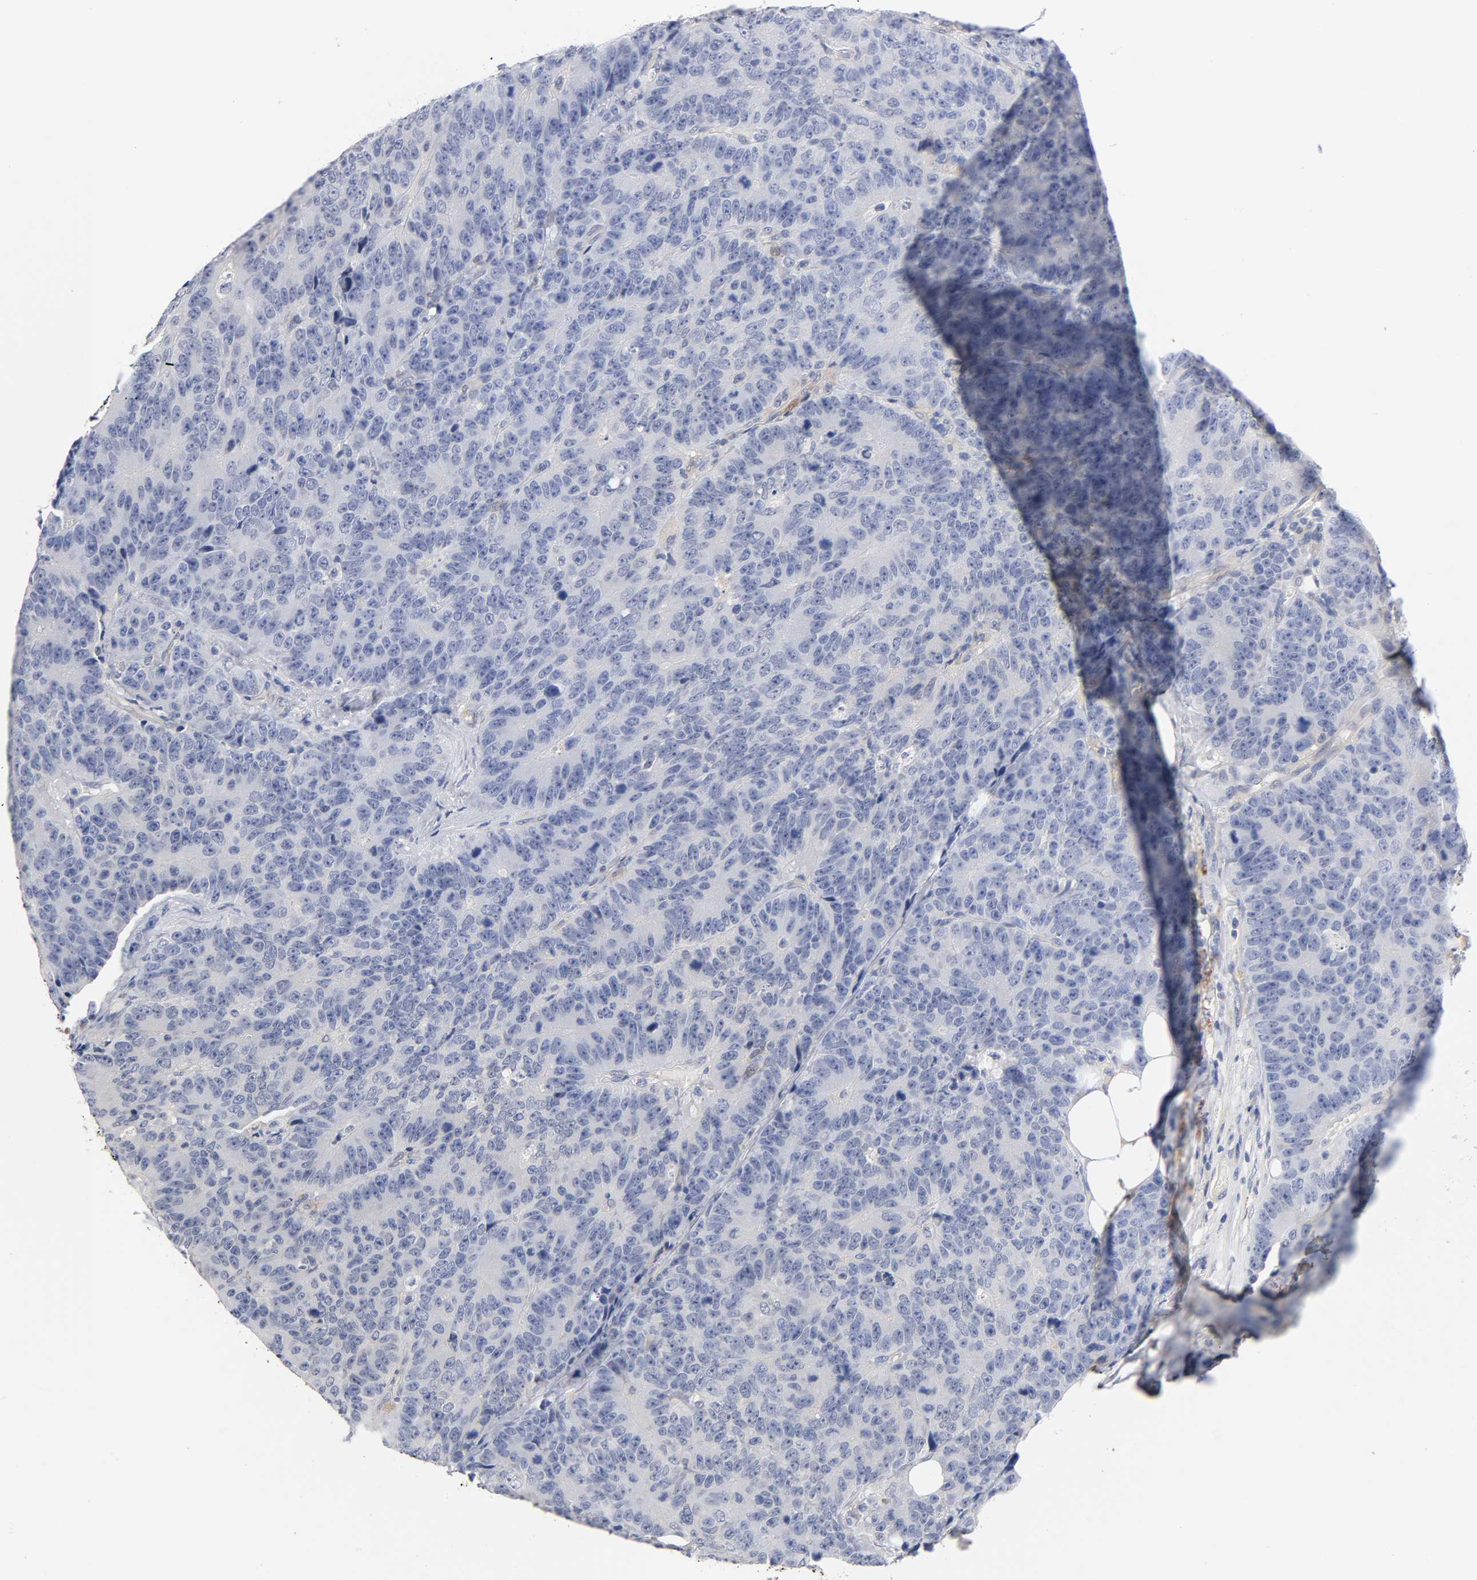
{"staining": {"intensity": "negative", "quantity": "none", "location": "none"}, "tissue": "colorectal cancer", "cell_type": "Tumor cells", "image_type": "cancer", "snomed": [{"axis": "morphology", "description": "Adenocarcinoma, NOS"}, {"axis": "topography", "description": "Colon"}], "caption": "The image reveals no staining of tumor cells in colorectal cancer (adenocarcinoma).", "gene": "ISG15", "patient": {"sex": "female", "age": 86}}